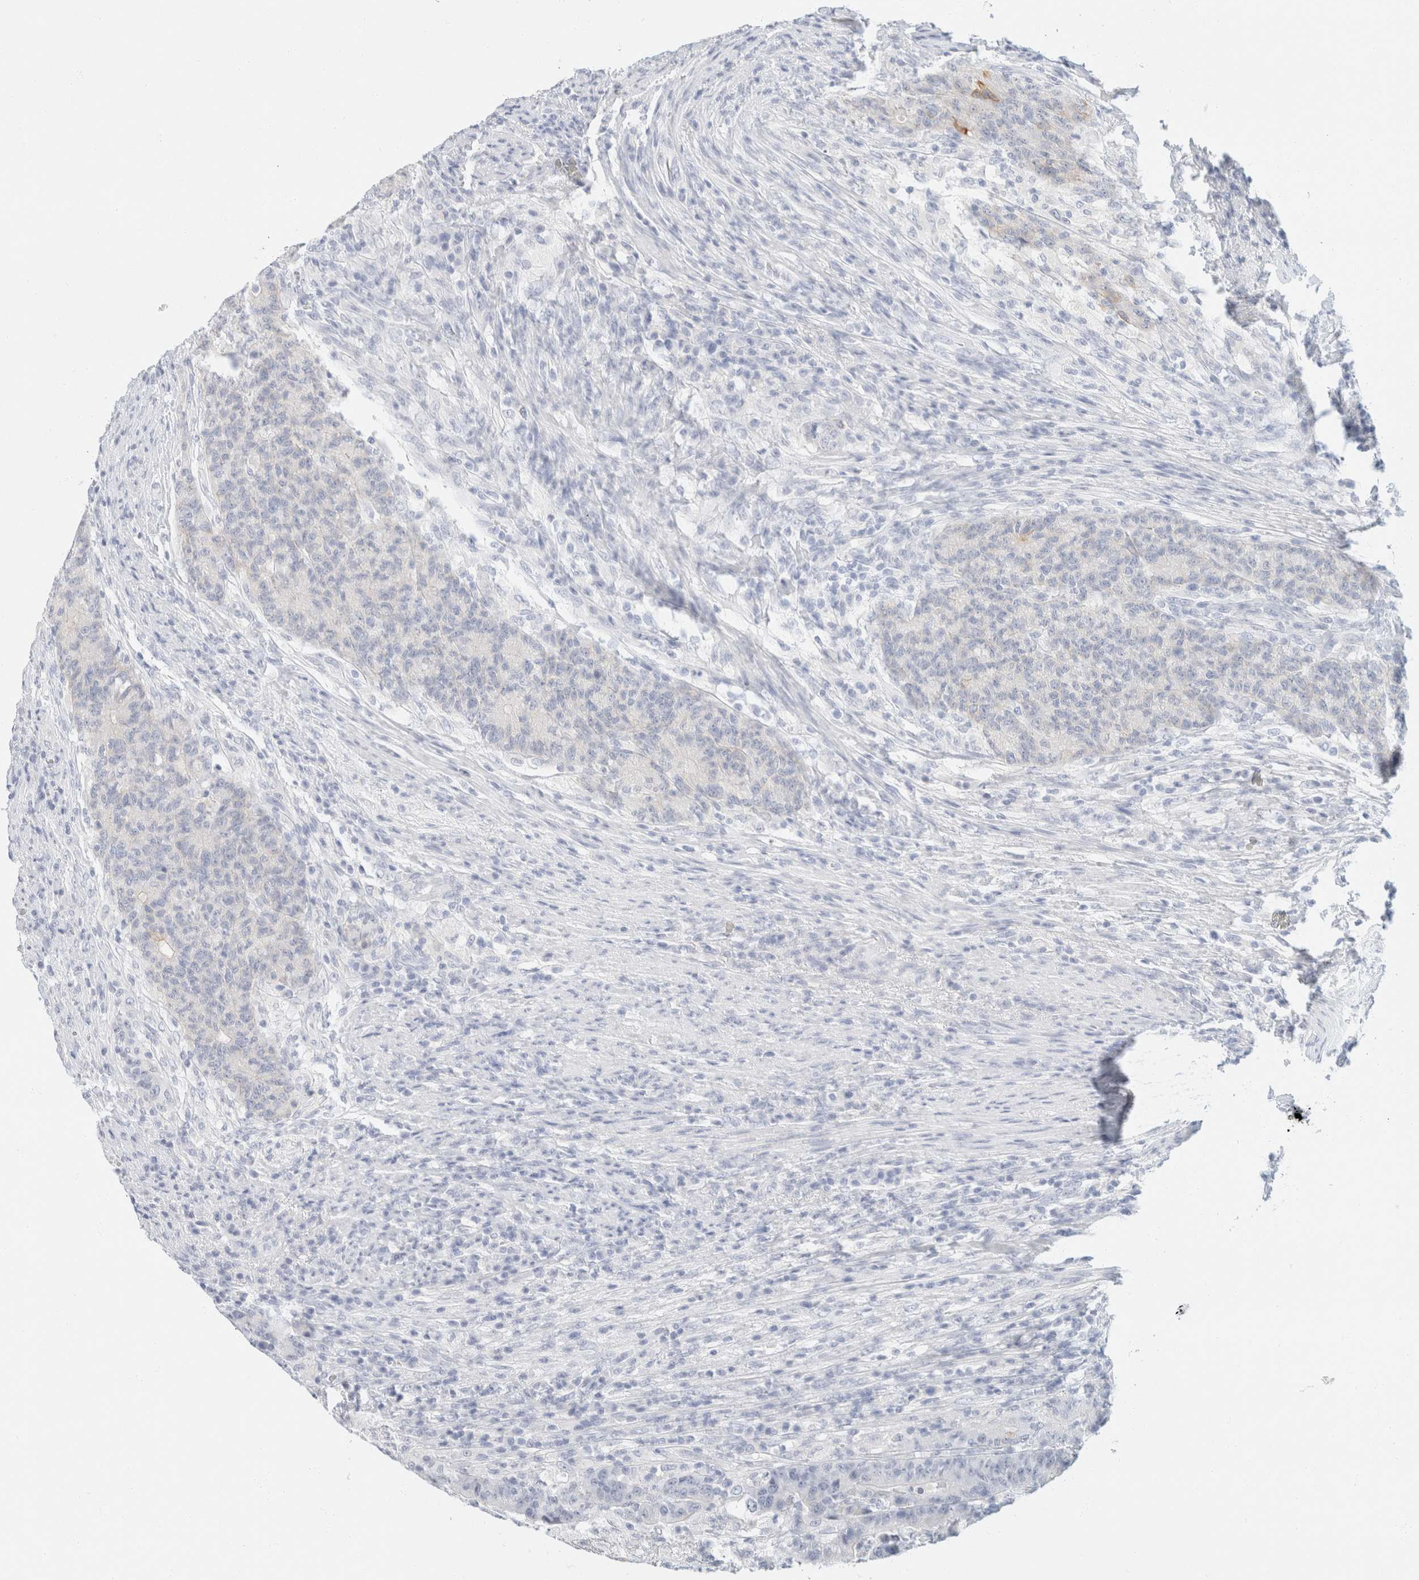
{"staining": {"intensity": "negative", "quantity": "none", "location": "none"}, "tissue": "colorectal cancer", "cell_type": "Tumor cells", "image_type": "cancer", "snomed": [{"axis": "morphology", "description": "Normal tissue, NOS"}, {"axis": "morphology", "description": "Adenocarcinoma, NOS"}, {"axis": "topography", "description": "Colon"}], "caption": "IHC photomicrograph of neoplastic tissue: human adenocarcinoma (colorectal) stained with DAB demonstrates no significant protein positivity in tumor cells. (Brightfield microscopy of DAB immunohistochemistry at high magnification).", "gene": "KRT20", "patient": {"sex": "female", "age": 75}}